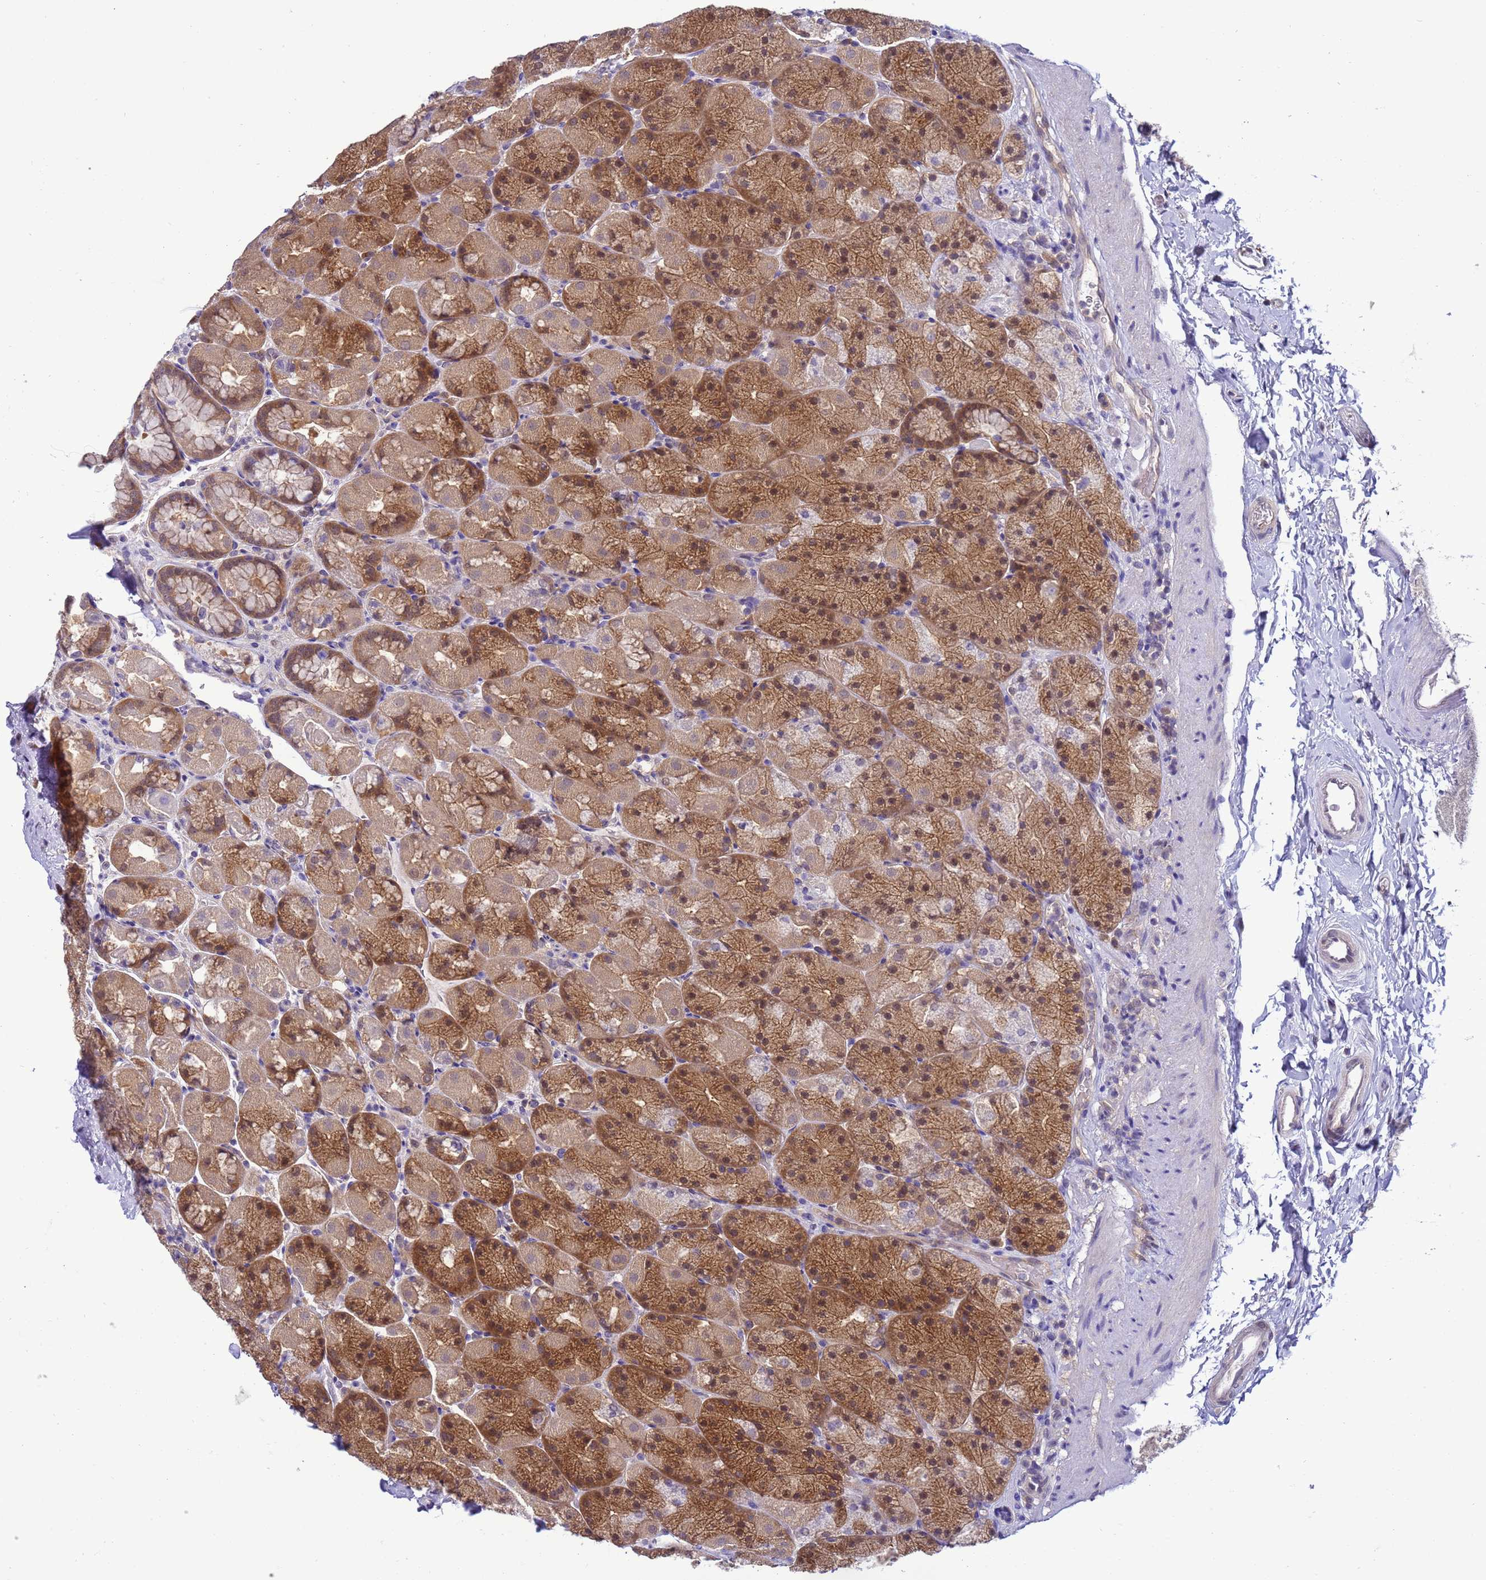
{"staining": {"intensity": "moderate", "quantity": ">75%", "location": "cytoplasmic/membranous"}, "tissue": "stomach", "cell_type": "Glandular cells", "image_type": "normal", "snomed": [{"axis": "morphology", "description": "Normal tissue, NOS"}, {"axis": "topography", "description": "Stomach, upper"}, {"axis": "topography", "description": "Stomach, lower"}], "caption": "An IHC photomicrograph of benign tissue is shown. Protein staining in brown labels moderate cytoplasmic/membranous positivity in stomach within glandular cells. (Stains: DAB (3,3'-diaminobenzidine) in brown, nuclei in blue, Microscopy: brightfield microscopy at high magnification).", "gene": "DDI2", "patient": {"sex": "male", "age": 67}}